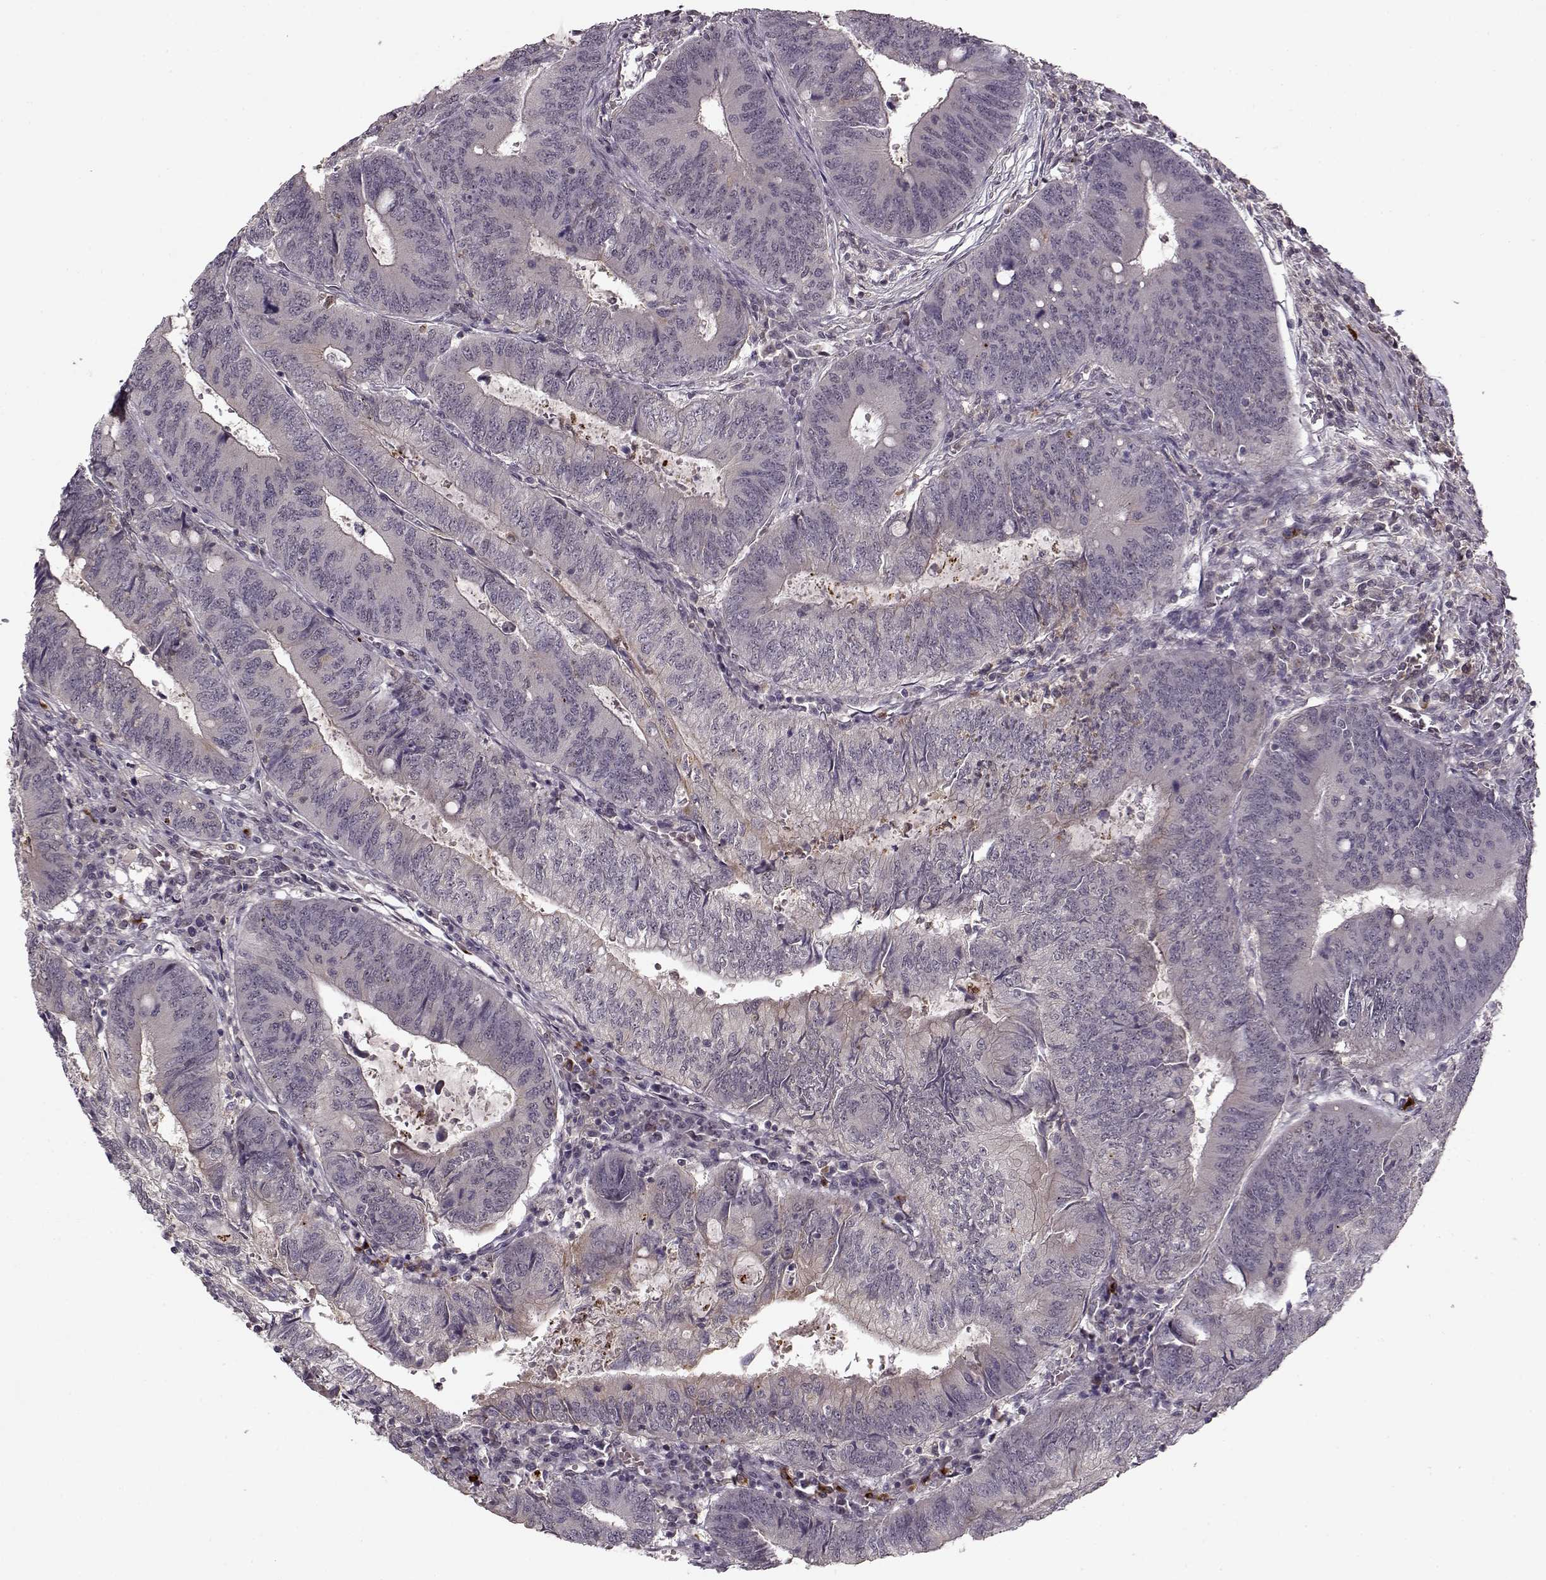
{"staining": {"intensity": "negative", "quantity": "none", "location": "none"}, "tissue": "colorectal cancer", "cell_type": "Tumor cells", "image_type": "cancer", "snomed": [{"axis": "morphology", "description": "Adenocarcinoma, NOS"}, {"axis": "topography", "description": "Colon"}], "caption": "High magnification brightfield microscopy of colorectal cancer (adenocarcinoma) stained with DAB (brown) and counterstained with hematoxylin (blue): tumor cells show no significant staining.", "gene": "DENND4B", "patient": {"sex": "male", "age": 67}}